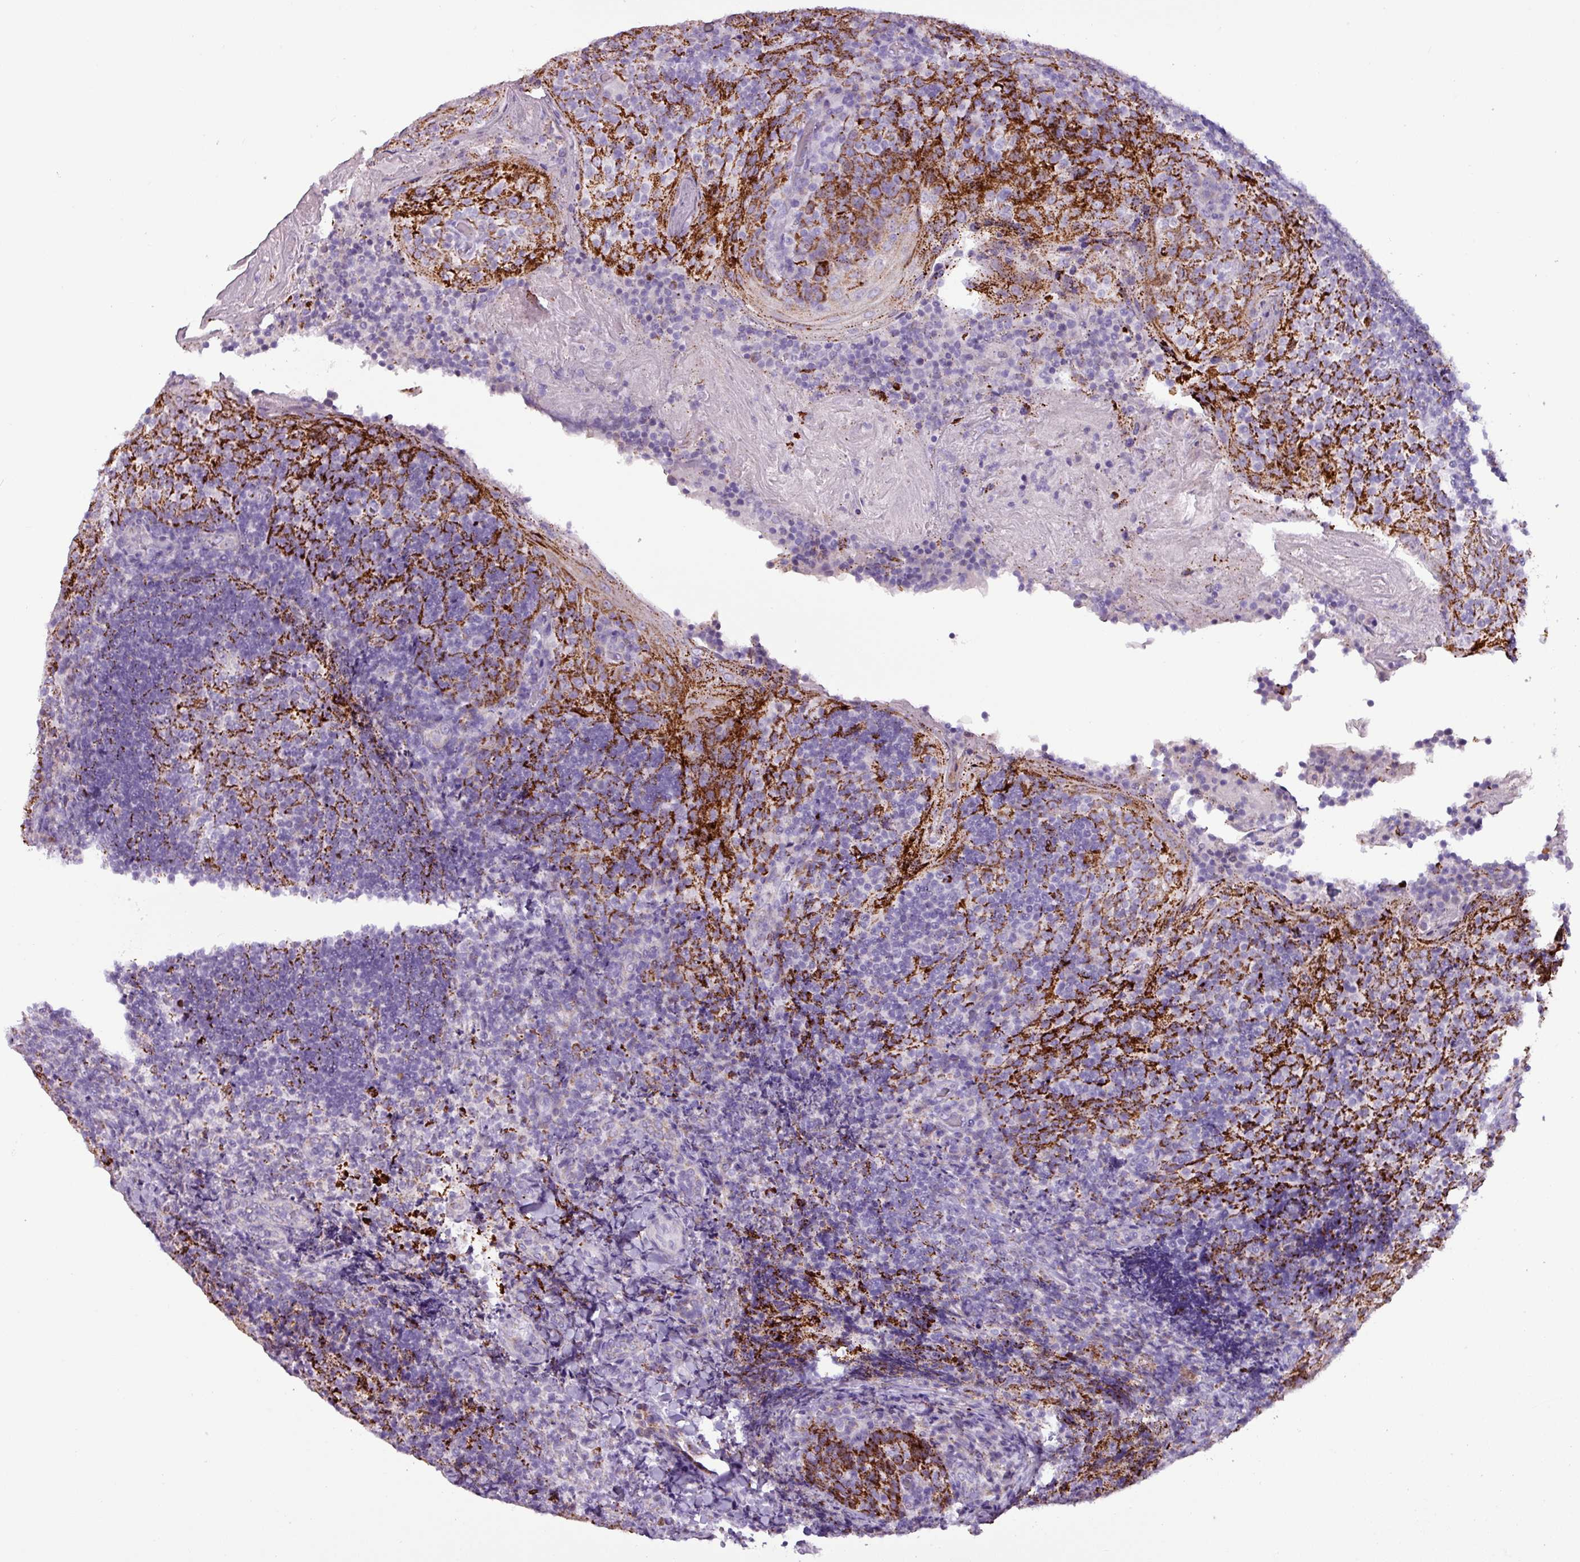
{"staining": {"intensity": "negative", "quantity": "none", "location": "none"}, "tissue": "tonsil", "cell_type": "Germinal center cells", "image_type": "normal", "snomed": [{"axis": "morphology", "description": "Normal tissue, NOS"}, {"axis": "topography", "description": "Tonsil"}], "caption": "An immunohistochemistry image of normal tonsil is shown. There is no staining in germinal center cells of tonsil.", "gene": "ZNF667", "patient": {"sex": "female", "age": 10}}